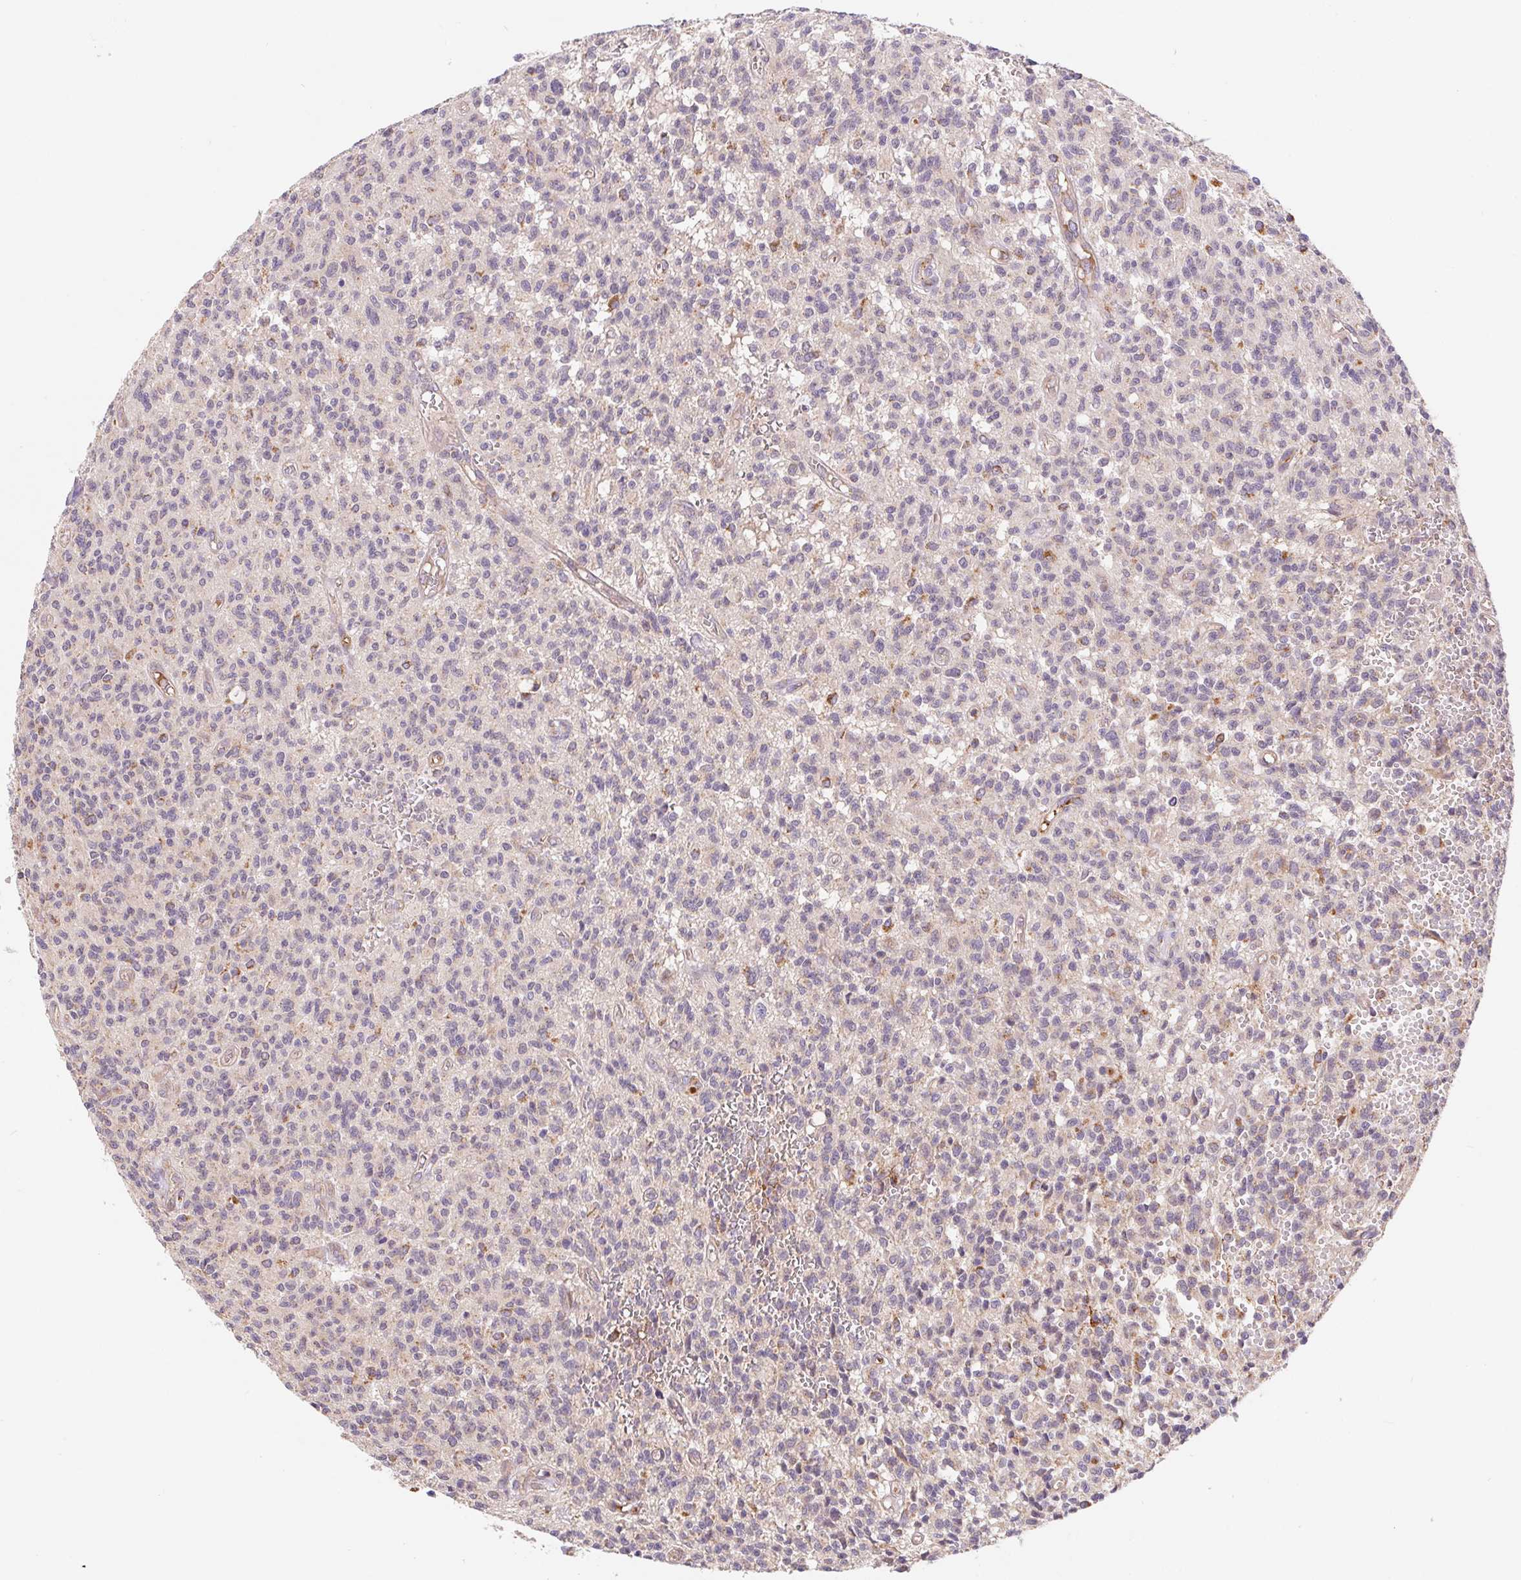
{"staining": {"intensity": "negative", "quantity": "none", "location": "none"}, "tissue": "glioma", "cell_type": "Tumor cells", "image_type": "cancer", "snomed": [{"axis": "morphology", "description": "Glioma, malignant, Low grade"}, {"axis": "topography", "description": "Brain"}], "caption": "This is an immunohistochemistry photomicrograph of human glioma. There is no staining in tumor cells.", "gene": "EMC6", "patient": {"sex": "male", "age": 64}}